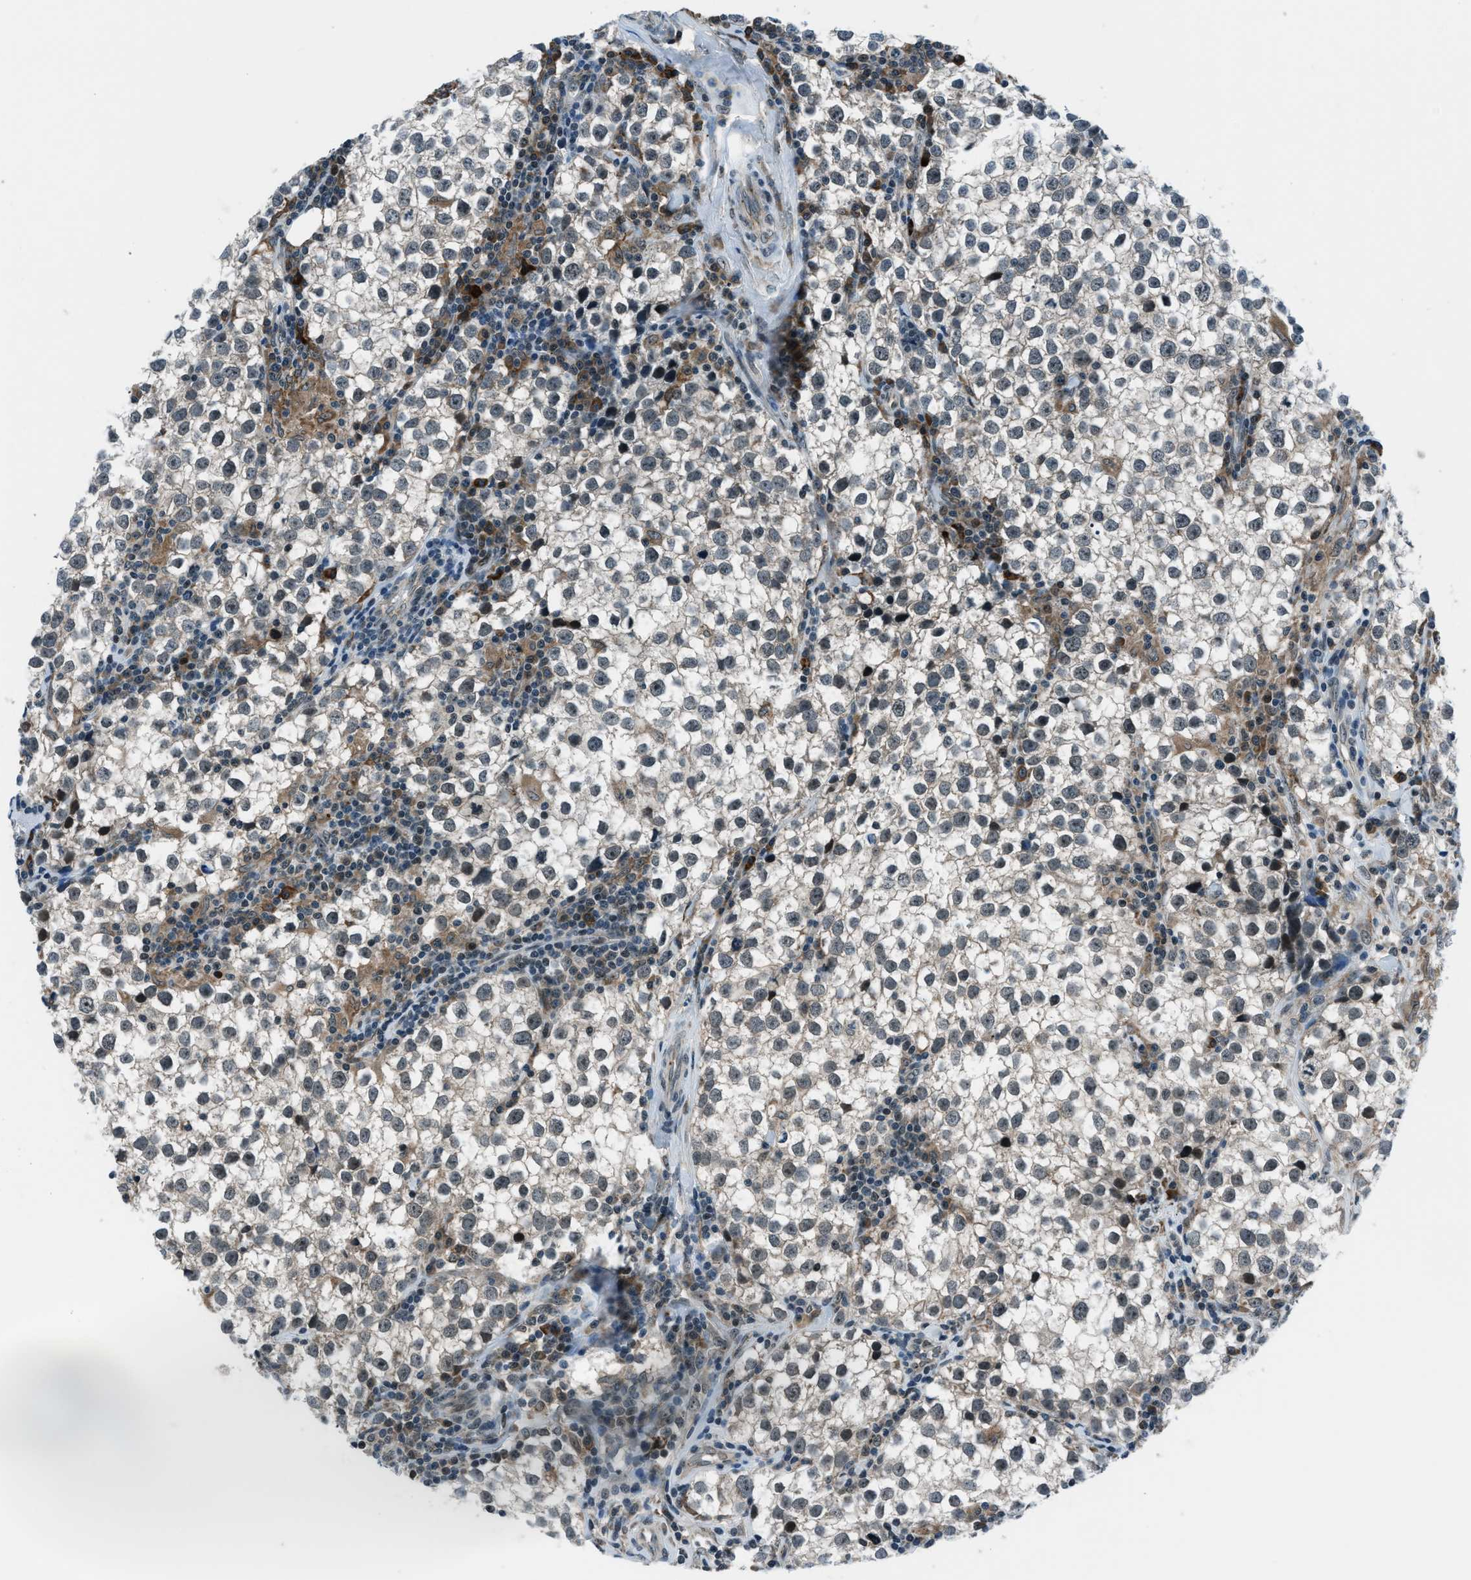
{"staining": {"intensity": "negative", "quantity": "none", "location": "none"}, "tissue": "testis cancer", "cell_type": "Tumor cells", "image_type": "cancer", "snomed": [{"axis": "morphology", "description": "Seminoma, NOS"}, {"axis": "morphology", "description": "Carcinoma, Embryonal, NOS"}, {"axis": "topography", "description": "Testis"}], "caption": "Embryonal carcinoma (testis) was stained to show a protein in brown. There is no significant positivity in tumor cells.", "gene": "ACTL9", "patient": {"sex": "male", "age": 36}}